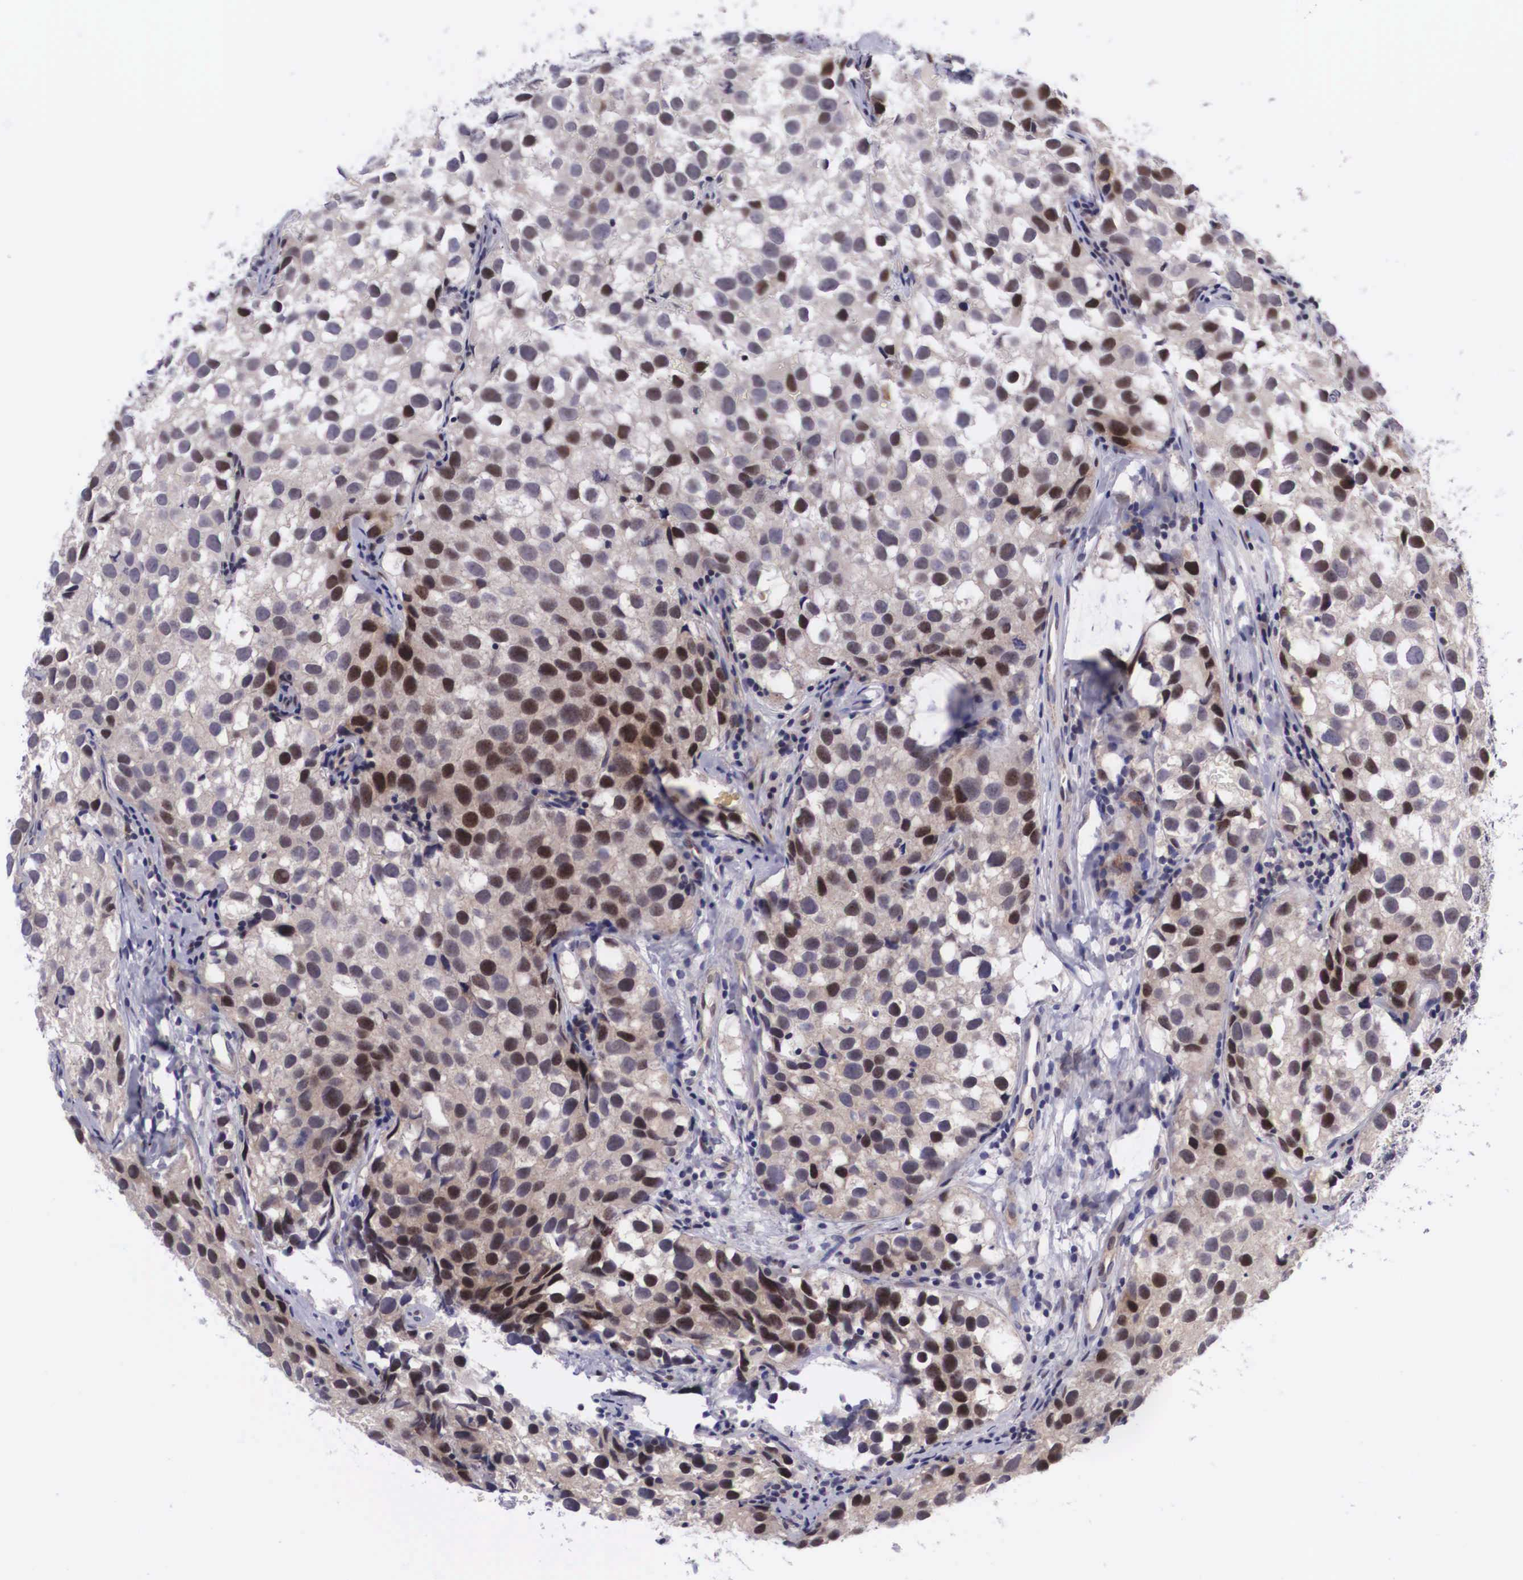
{"staining": {"intensity": "strong", "quantity": "25%-75%", "location": "nuclear"}, "tissue": "testis cancer", "cell_type": "Tumor cells", "image_type": "cancer", "snomed": [{"axis": "morphology", "description": "Seminoma, NOS"}, {"axis": "topography", "description": "Testis"}], "caption": "An IHC micrograph of tumor tissue is shown. Protein staining in brown shows strong nuclear positivity in testis cancer (seminoma) within tumor cells.", "gene": "EMID1", "patient": {"sex": "male", "age": 39}}